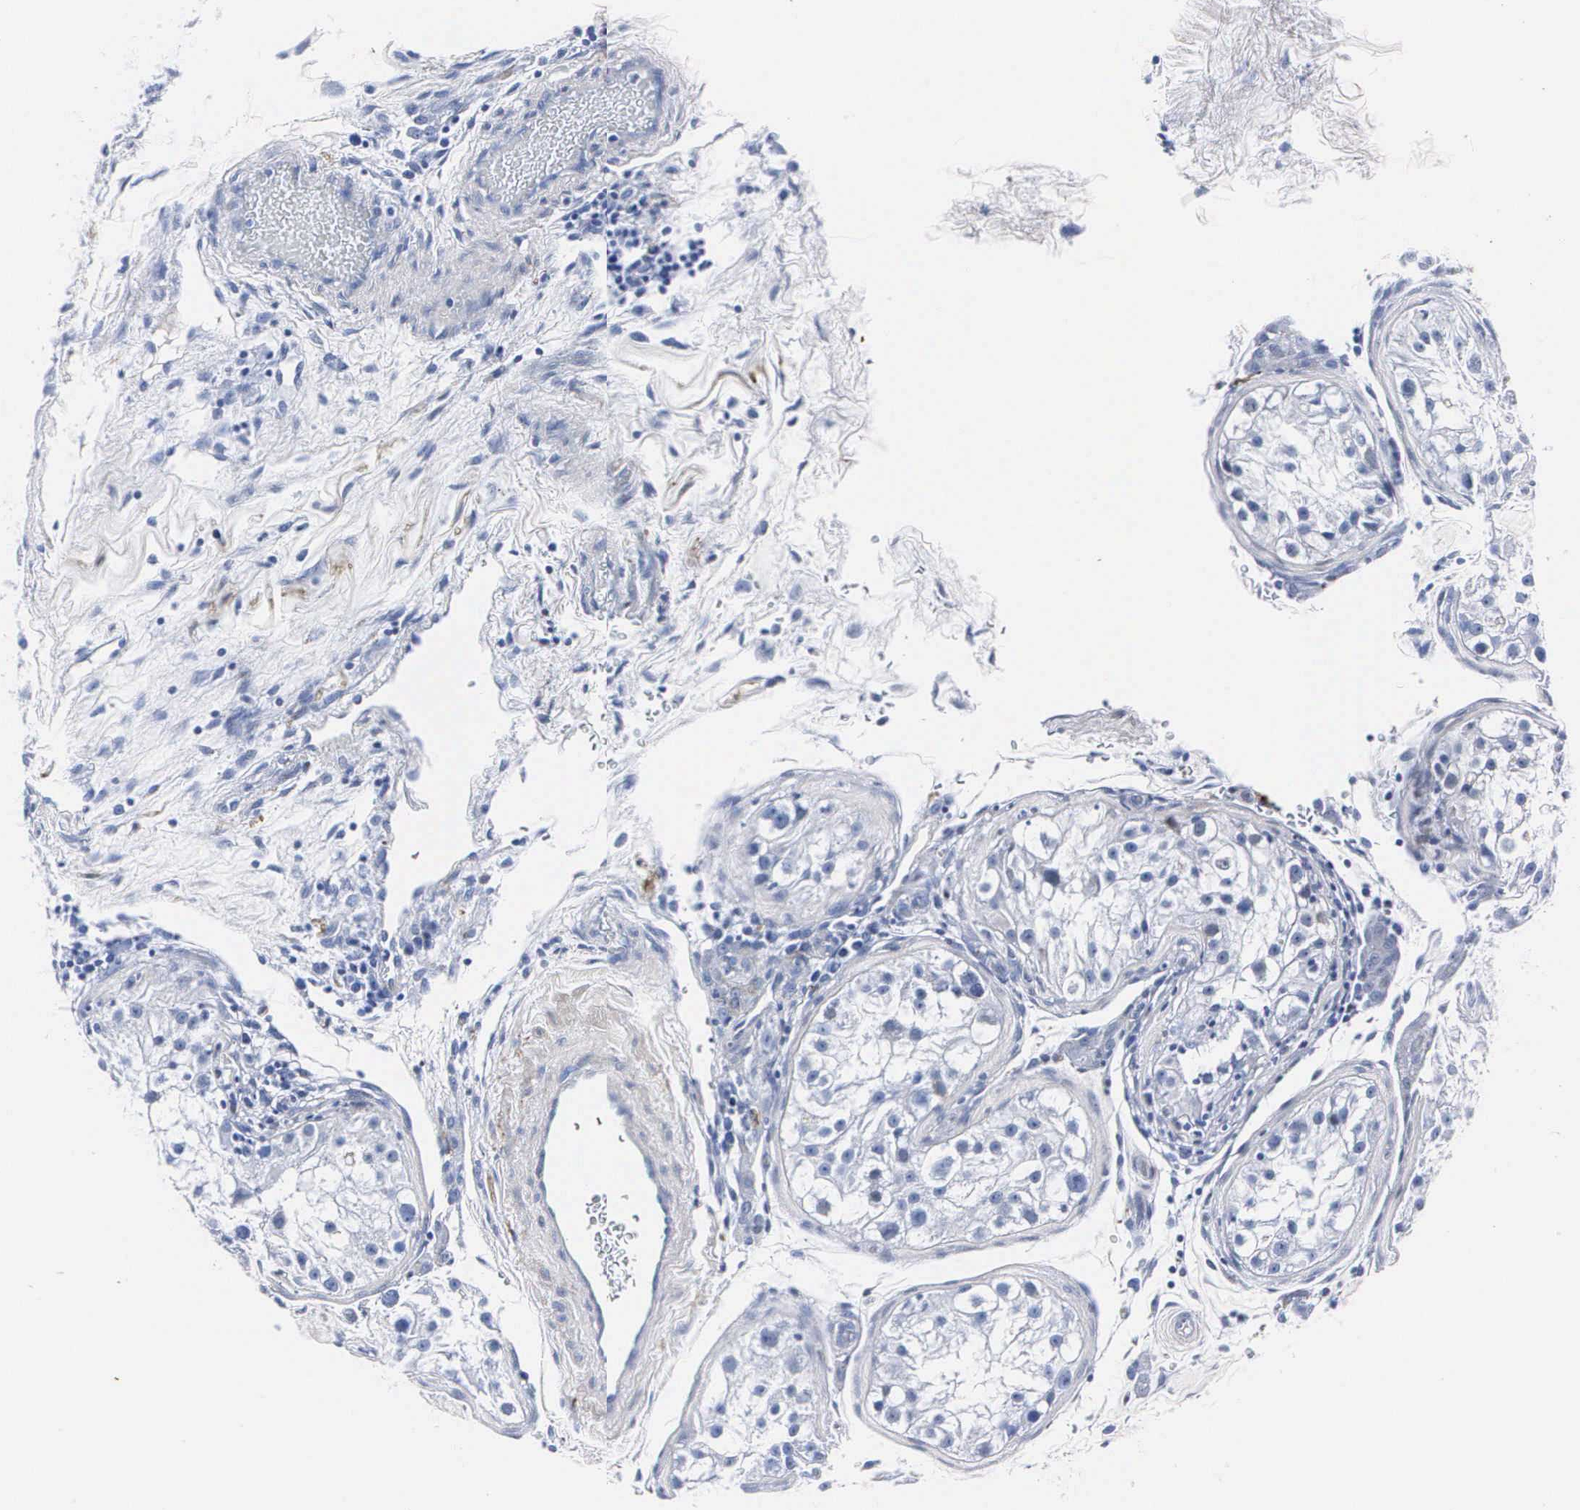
{"staining": {"intensity": "negative", "quantity": "none", "location": "none"}, "tissue": "testis", "cell_type": "Cells in seminiferous ducts", "image_type": "normal", "snomed": [{"axis": "morphology", "description": "Normal tissue, NOS"}, {"axis": "topography", "description": "Testis"}], "caption": "Immunohistochemical staining of benign testis shows no significant expression in cells in seminiferous ducts.", "gene": "ENO2", "patient": {"sex": "male", "age": 24}}